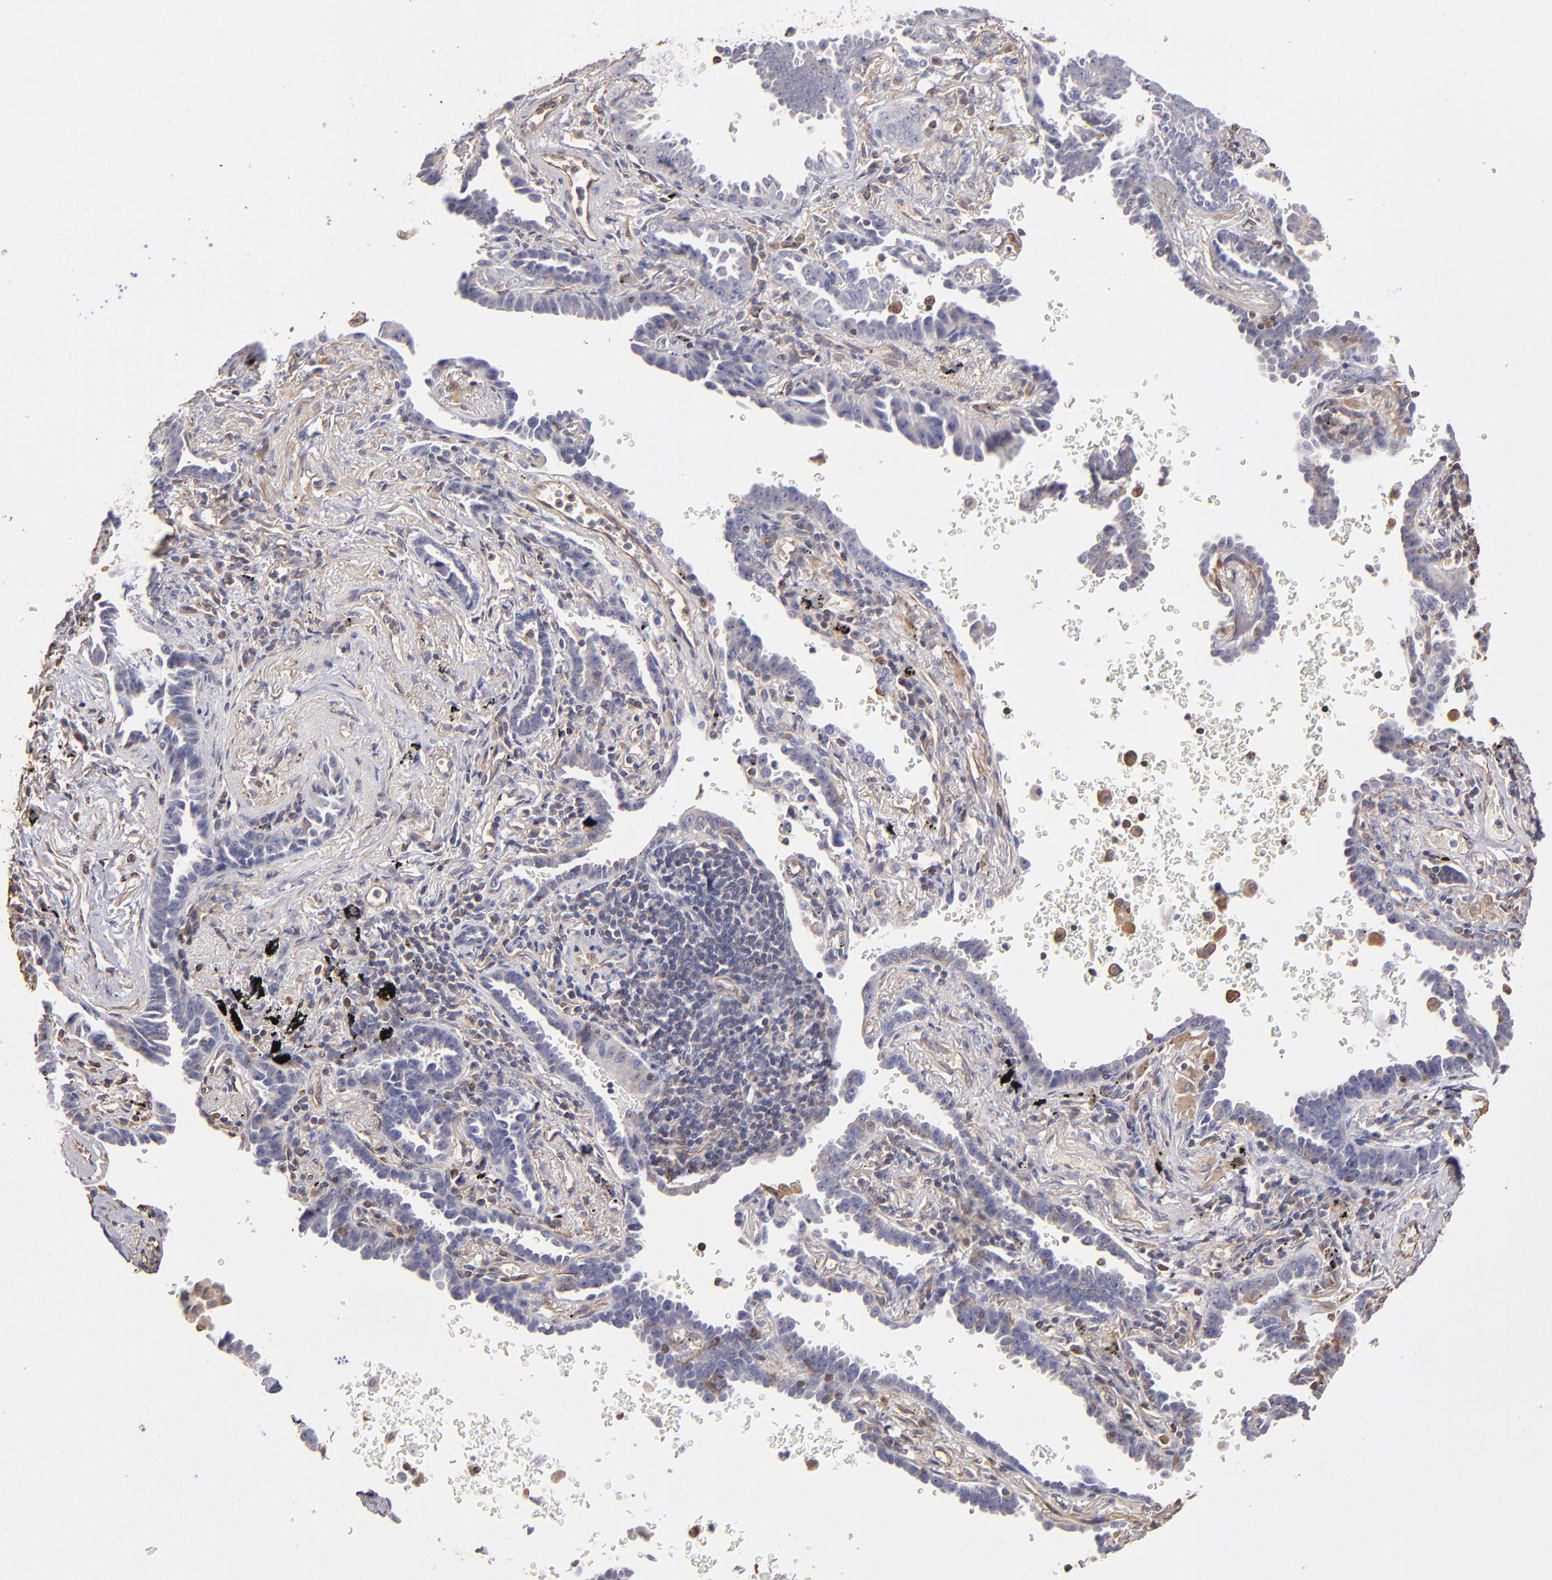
{"staining": {"intensity": "negative", "quantity": "none", "location": "none"}, "tissue": "lung cancer", "cell_type": "Tumor cells", "image_type": "cancer", "snomed": [{"axis": "morphology", "description": "Adenocarcinoma, NOS"}, {"axis": "topography", "description": "Lung"}], "caption": "Immunohistochemistry photomicrograph of human adenocarcinoma (lung) stained for a protein (brown), which demonstrates no positivity in tumor cells.", "gene": "ABCC1", "patient": {"sex": "female", "age": 64}}